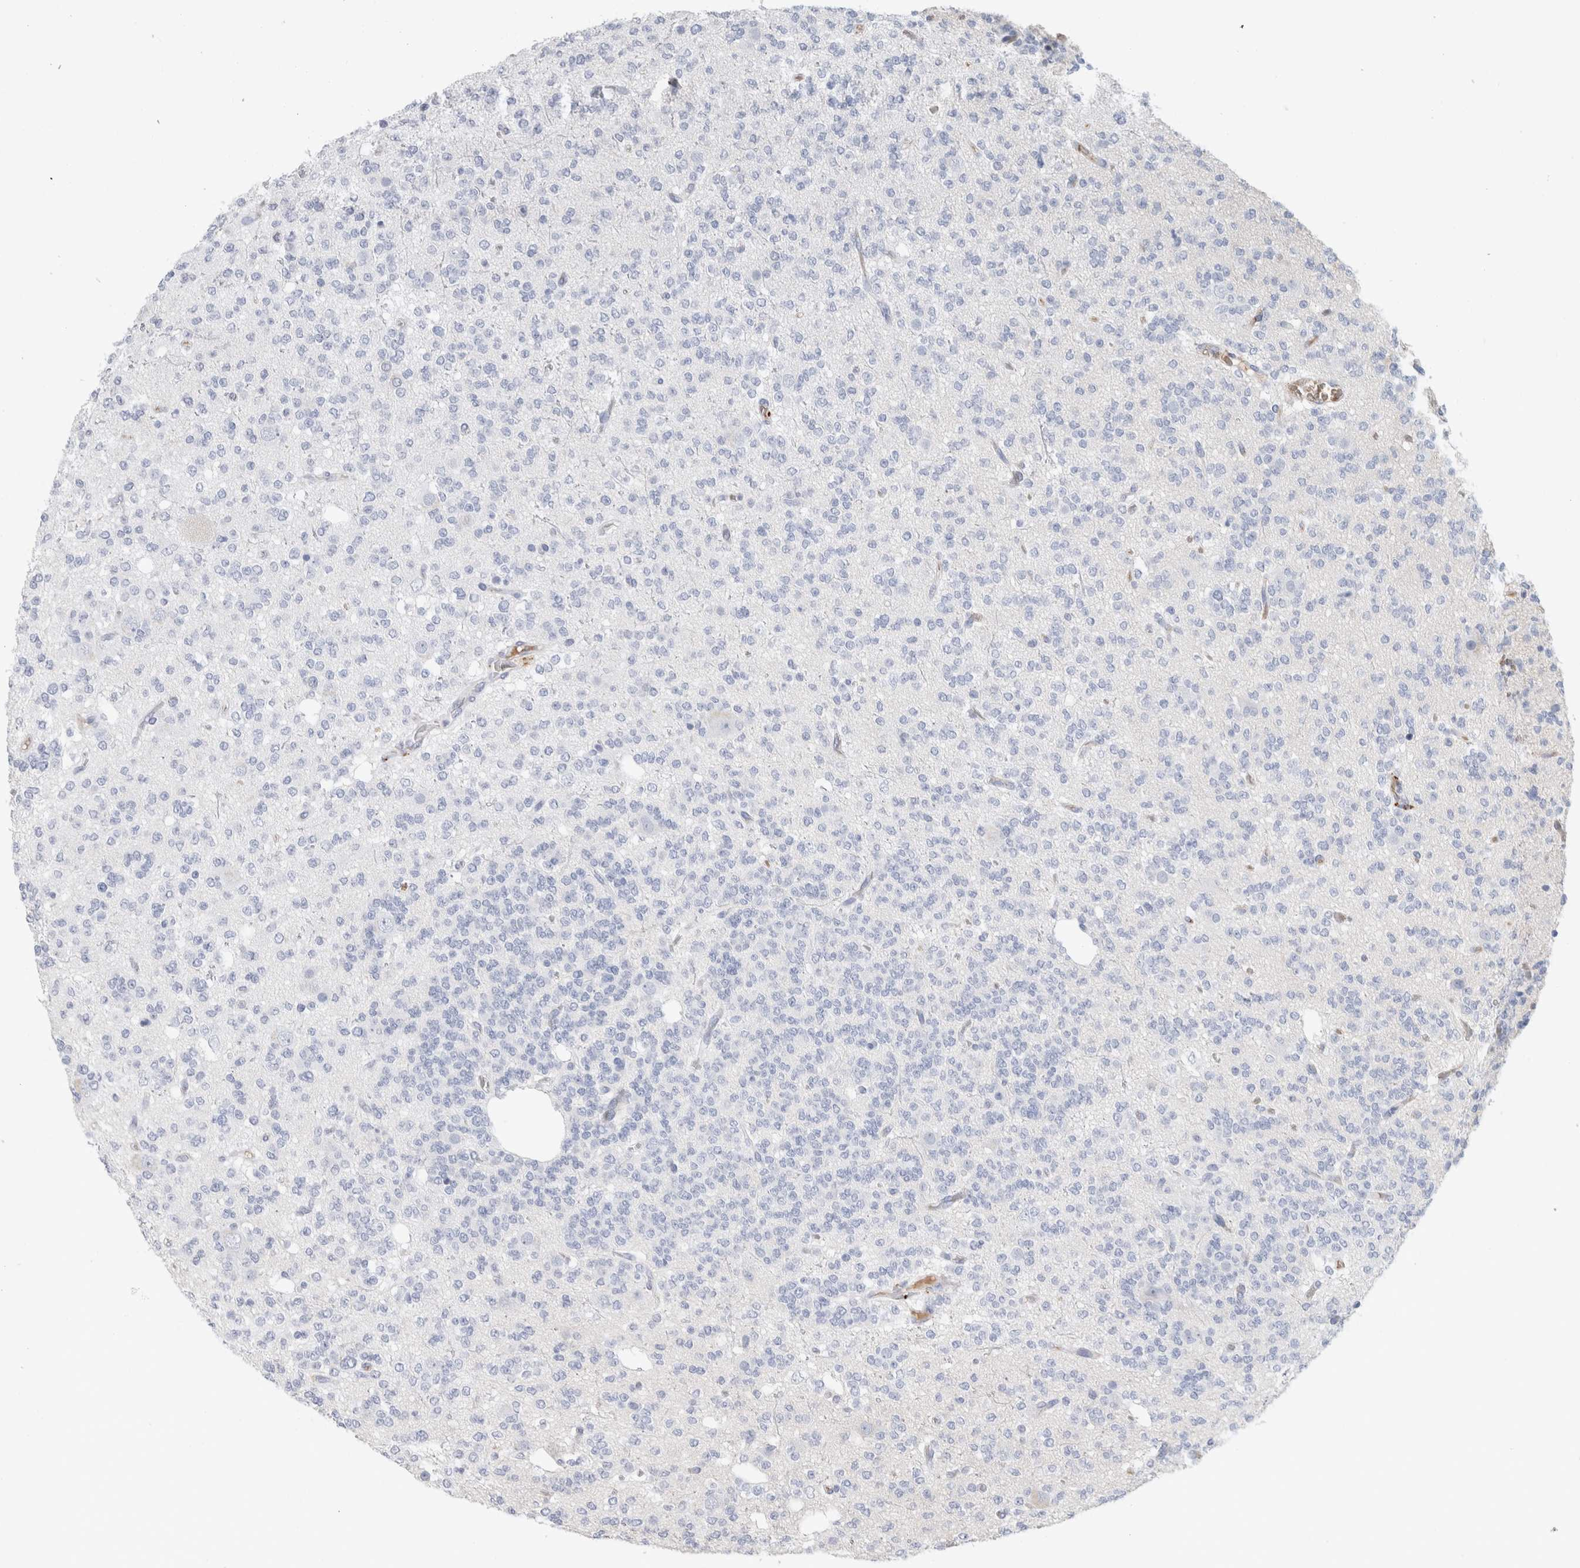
{"staining": {"intensity": "negative", "quantity": "none", "location": "none"}, "tissue": "glioma", "cell_type": "Tumor cells", "image_type": "cancer", "snomed": [{"axis": "morphology", "description": "Glioma, malignant, Low grade"}, {"axis": "topography", "description": "Brain"}], "caption": "Protein analysis of low-grade glioma (malignant) demonstrates no significant positivity in tumor cells.", "gene": "CA1", "patient": {"sex": "male", "age": 38}}